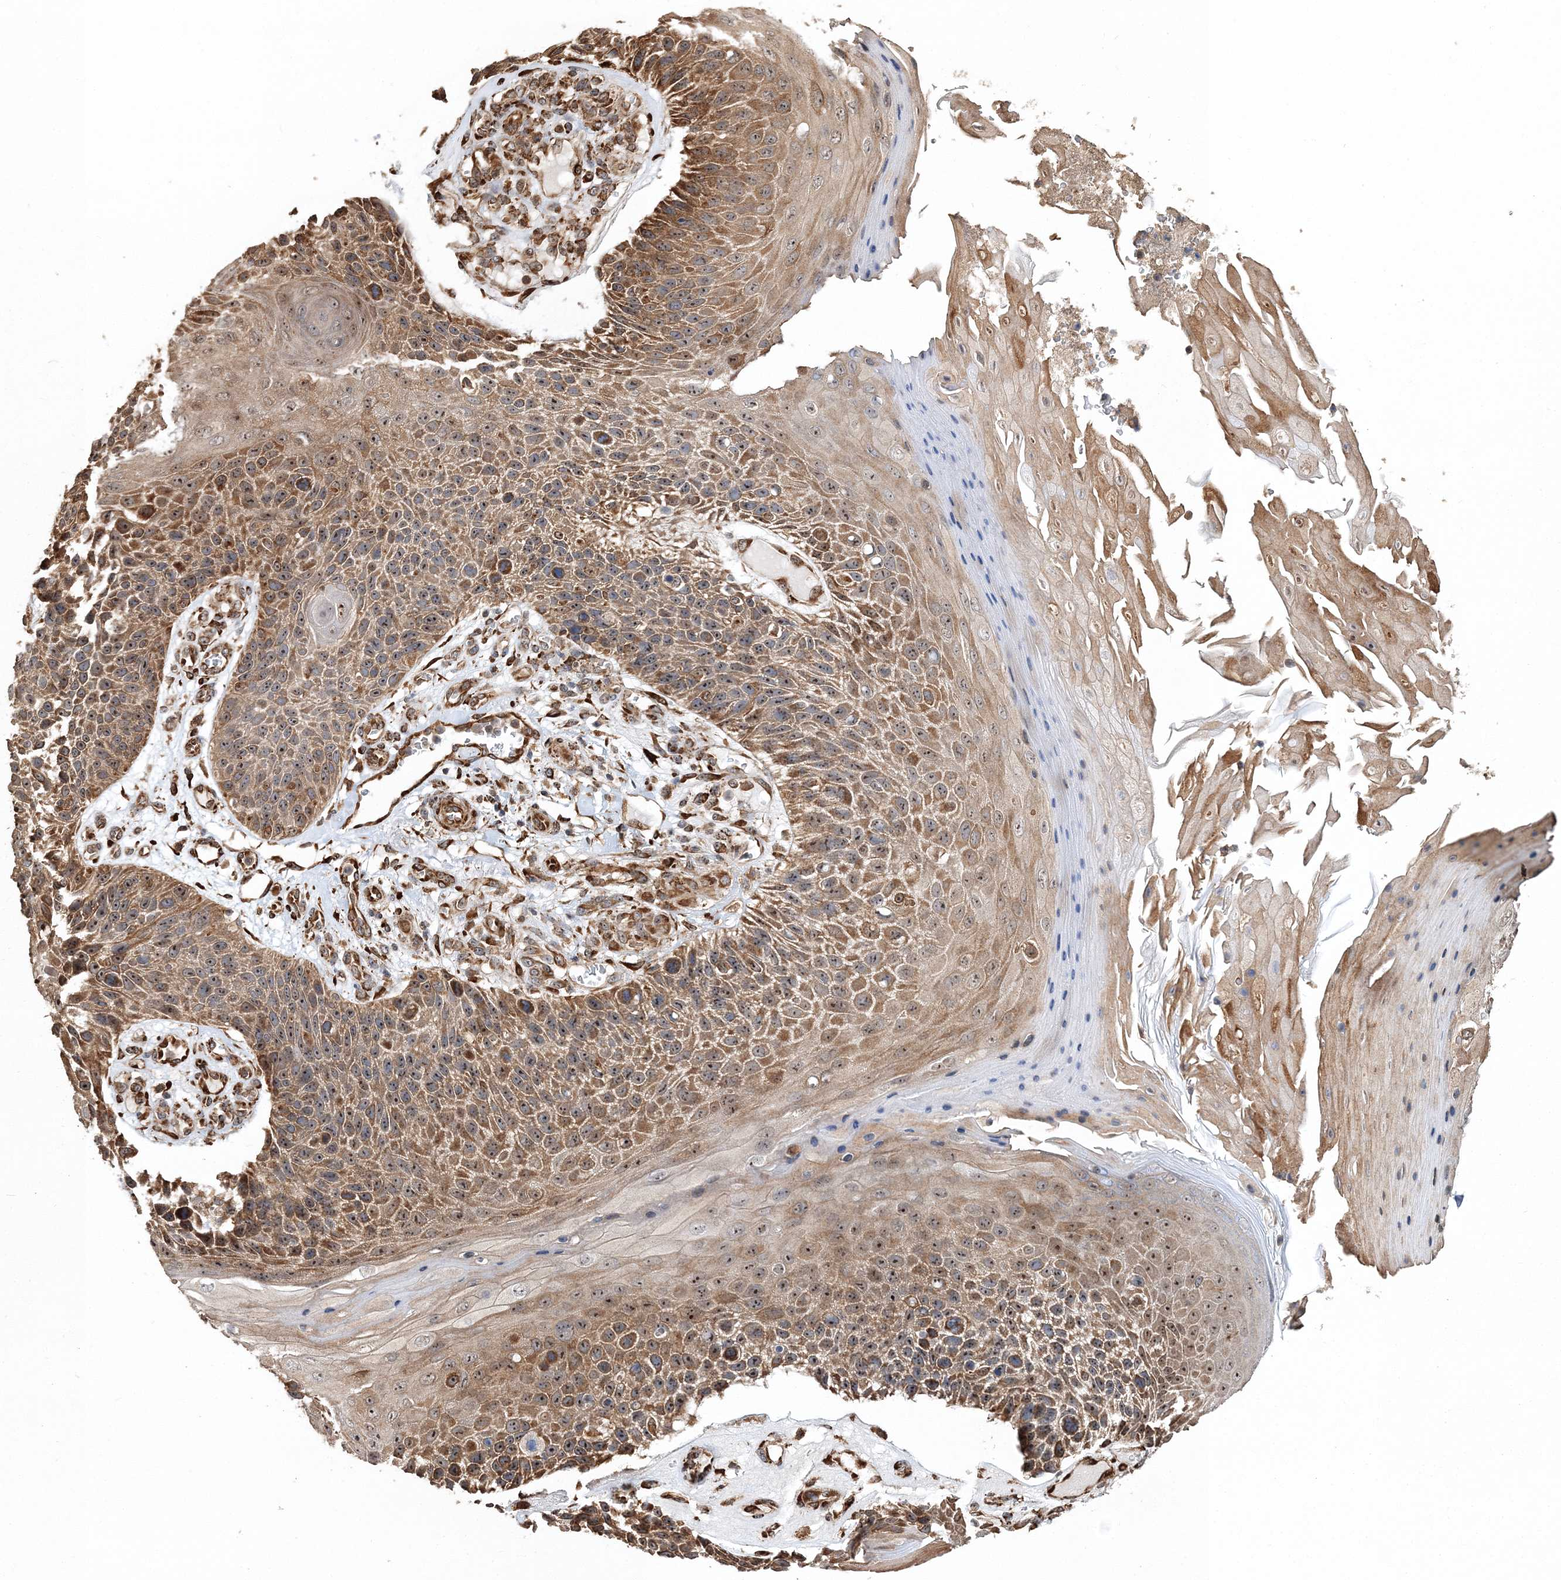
{"staining": {"intensity": "moderate", "quantity": ">75%", "location": "cytoplasmic/membranous,nuclear"}, "tissue": "skin cancer", "cell_type": "Tumor cells", "image_type": "cancer", "snomed": [{"axis": "morphology", "description": "Squamous cell carcinoma, NOS"}, {"axis": "topography", "description": "Skin"}], "caption": "An immunohistochemistry micrograph of neoplastic tissue is shown. Protein staining in brown highlights moderate cytoplasmic/membranous and nuclear positivity in skin cancer (squamous cell carcinoma) within tumor cells. Immunohistochemistry stains the protein of interest in brown and the nuclei are stained blue.", "gene": "SCRN3", "patient": {"sex": "female", "age": 88}}